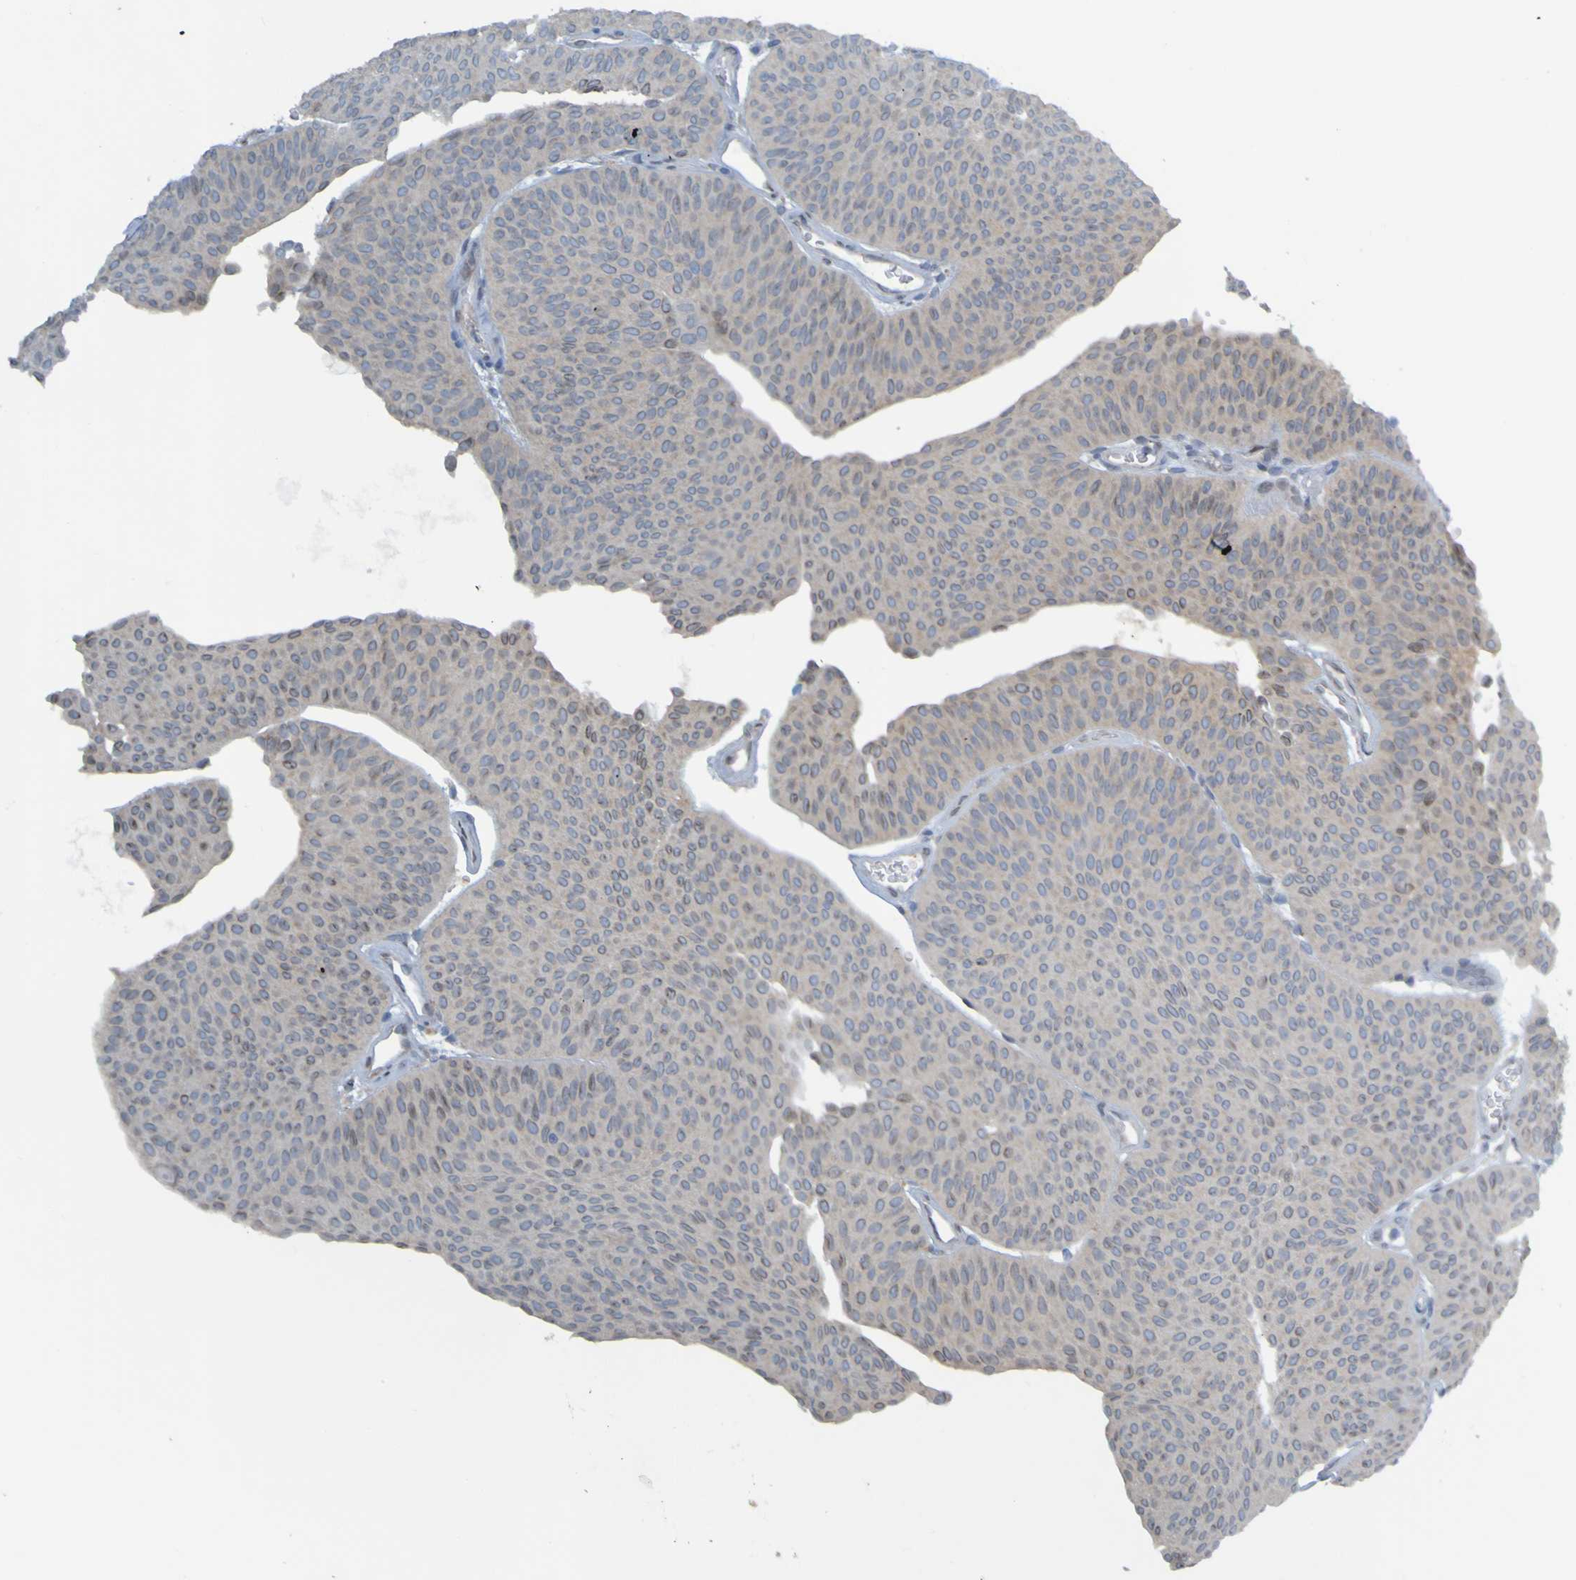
{"staining": {"intensity": "weak", "quantity": "<25%", "location": "cytoplasmic/membranous,nuclear"}, "tissue": "urothelial cancer", "cell_type": "Tumor cells", "image_type": "cancer", "snomed": [{"axis": "morphology", "description": "Urothelial carcinoma, Low grade"}, {"axis": "topography", "description": "Urinary bladder"}], "caption": "The IHC photomicrograph has no significant positivity in tumor cells of urothelial carcinoma (low-grade) tissue.", "gene": "MAG", "patient": {"sex": "female", "age": 60}}